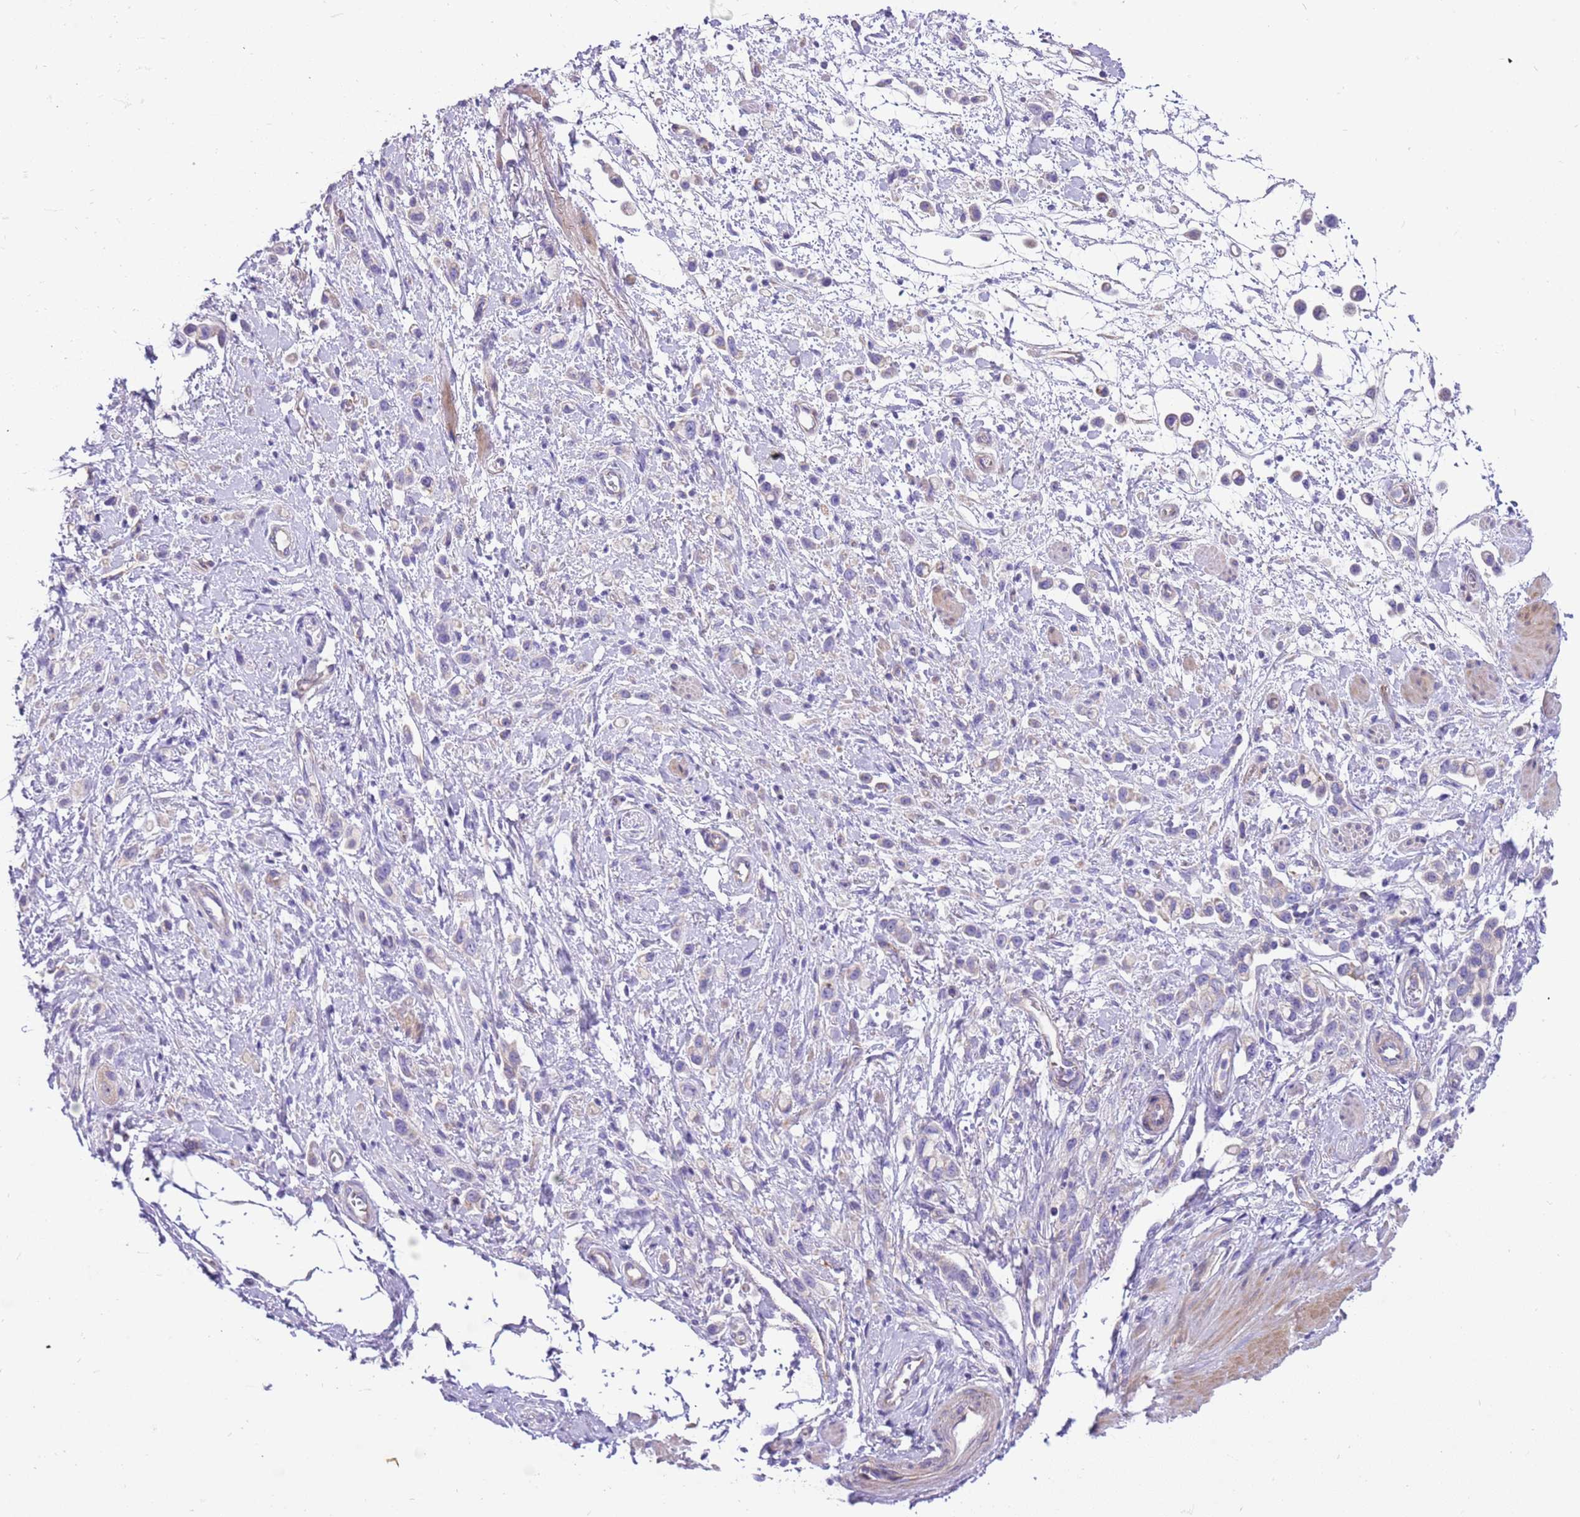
{"staining": {"intensity": "negative", "quantity": "none", "location": "none"}, "tissue": "stomach cancer", "cell_type": "Tumor cells", "image_type": "cancer", "snomed": [{"axis": "morphology", "description": "Adenocarcinoma, NOS"}, {"axis": "topography", "description": "Stomach"}], "caption": "Tumor cells show no significant expression in stomach cancer (adenocarcinoma).", "gene": "SERINC3", "patient": {"sex": "female", "age": 65}}